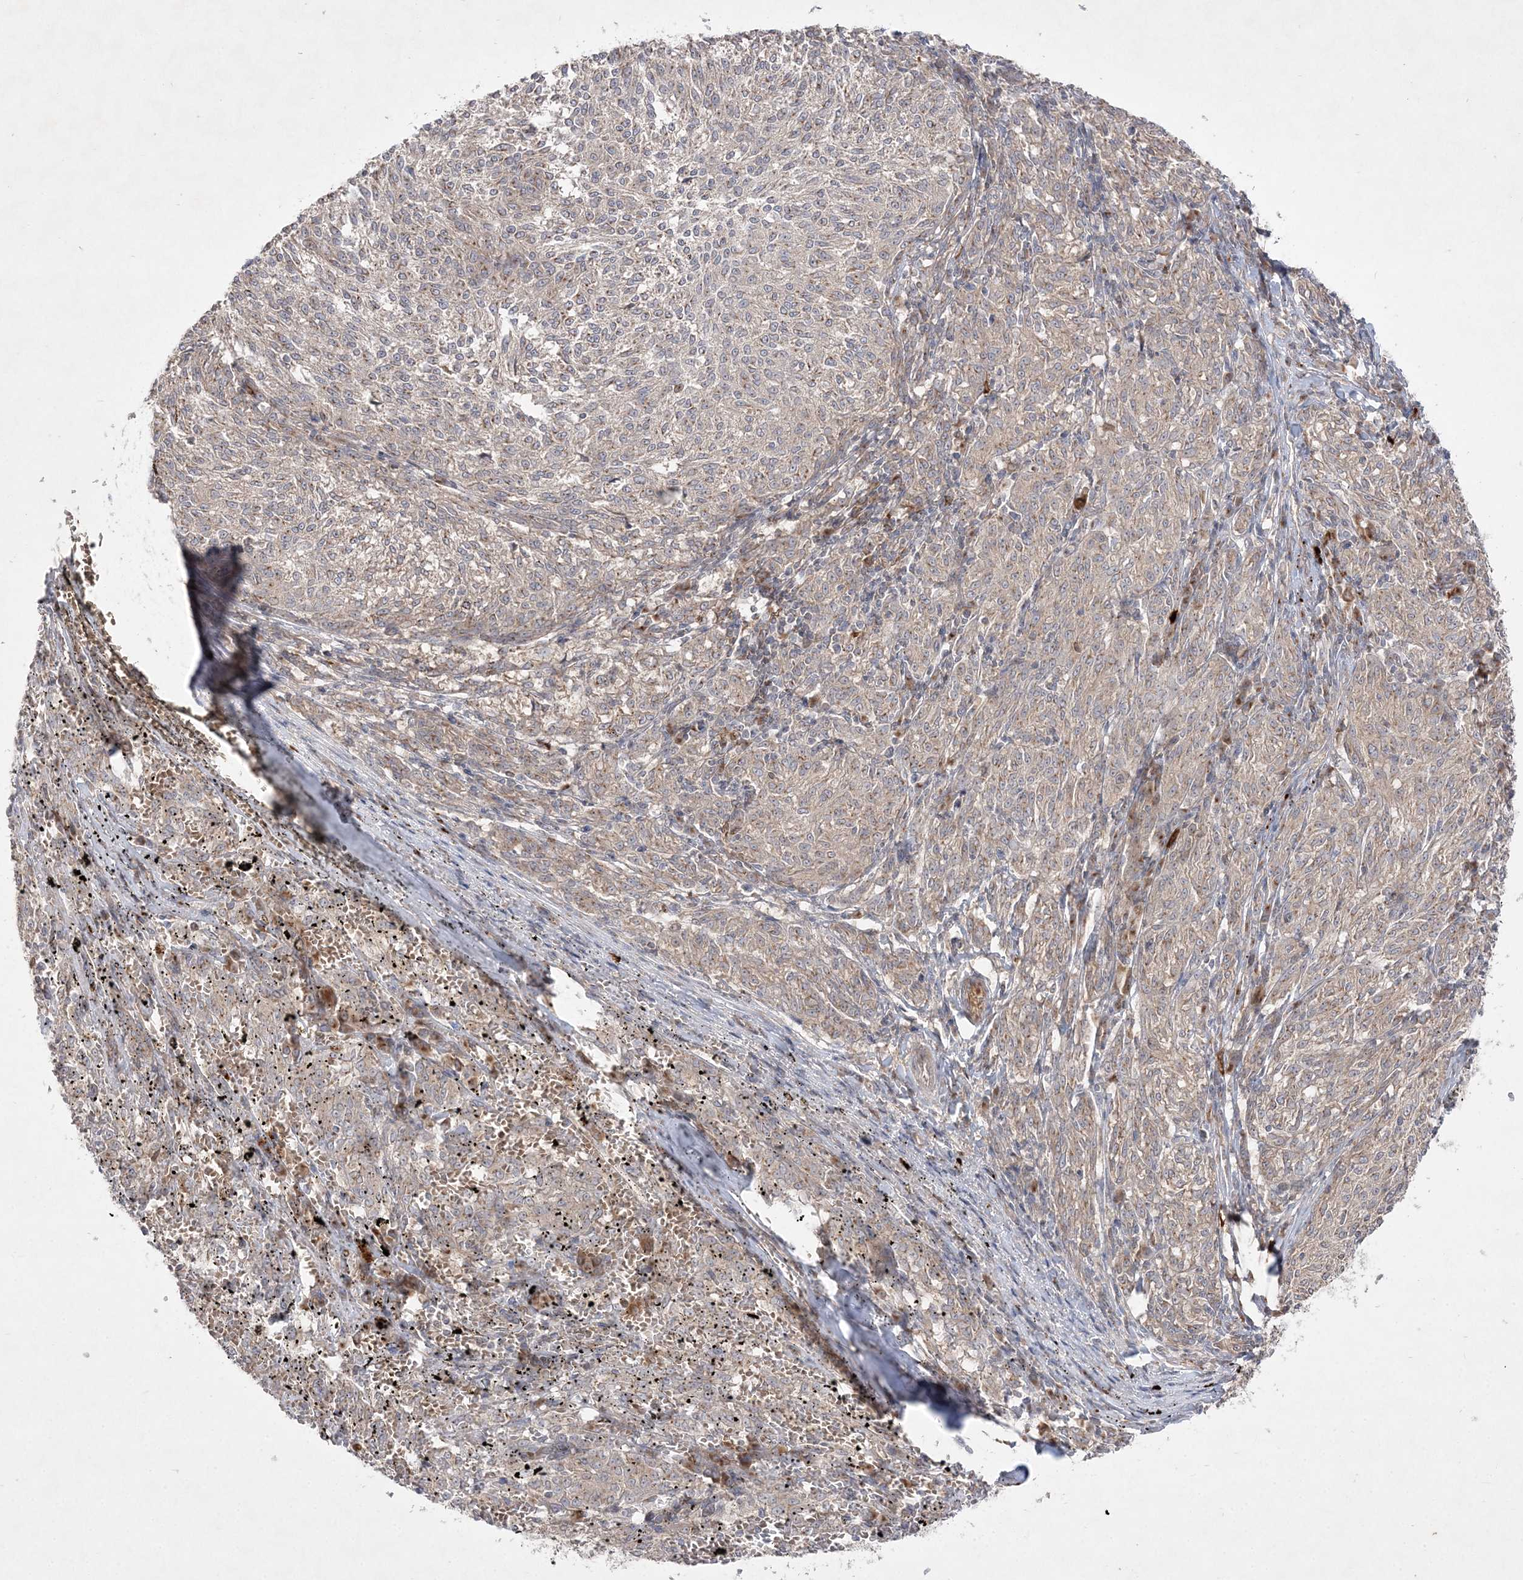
{"staining": {"intensity": "weak", "quantity": ">75%", "location": "cytoplasmic/membranous"}, "tissue": "melanoma", "cell_type": "Tumor cells", "image_type": "cancer", "snomed": [{"axis": "morphology", "description": "Malignant melanoma, NOS"}, {"axis": "topography", "description": "Skin"}], "caption": "This micrograph shows melanoma stained with immunohistochemistry to label a protein in brown. The cytoplasmic/membranous of tumor cells show weak positivity for the protein. Nuclei are counter-stained blue.", "gene": "CLNK", "patient": {"sex": "female", "age": 72}}